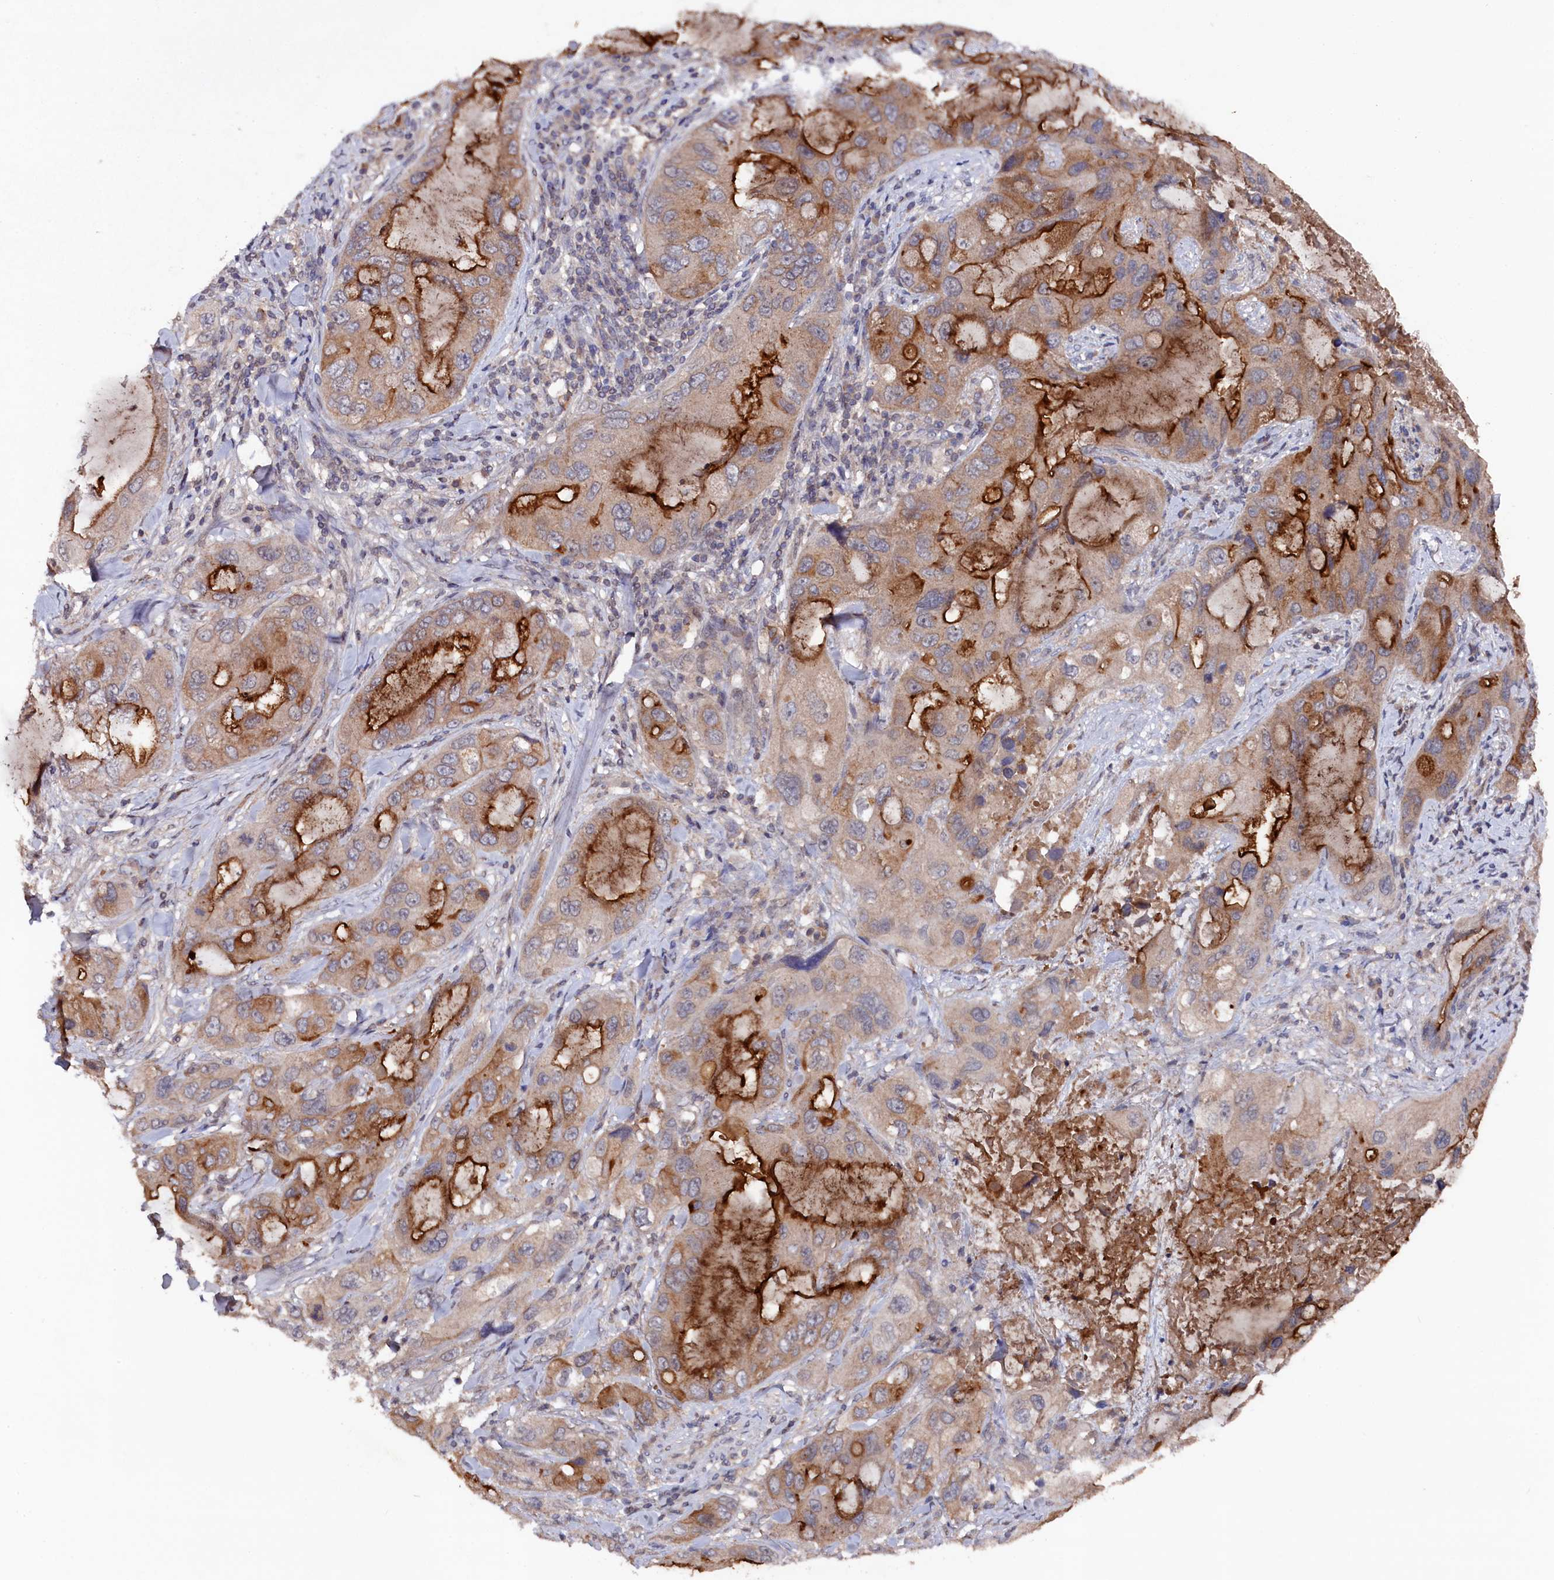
{"staining": {"intensity": "strong", "quantity": "25%-75%", "location": "cytoplasmic/membranous"}, "tissue": "lung cancer", "cell_type": "Tumor cells", "image_type": "cancer", "snomed": [{"axis": "morphology", "description": "Squamous cell carcinoma, NOS"}, {"axis": "topography", "description": "Lung"}], "caption": "Tumor cells show high levels of strong cytoplasmic/membranous expression in about 25%-75% of cells in lung squamous cell carcinoma.", "gene": "TMC5", "patient": {"sex": "female", "age": 73}}